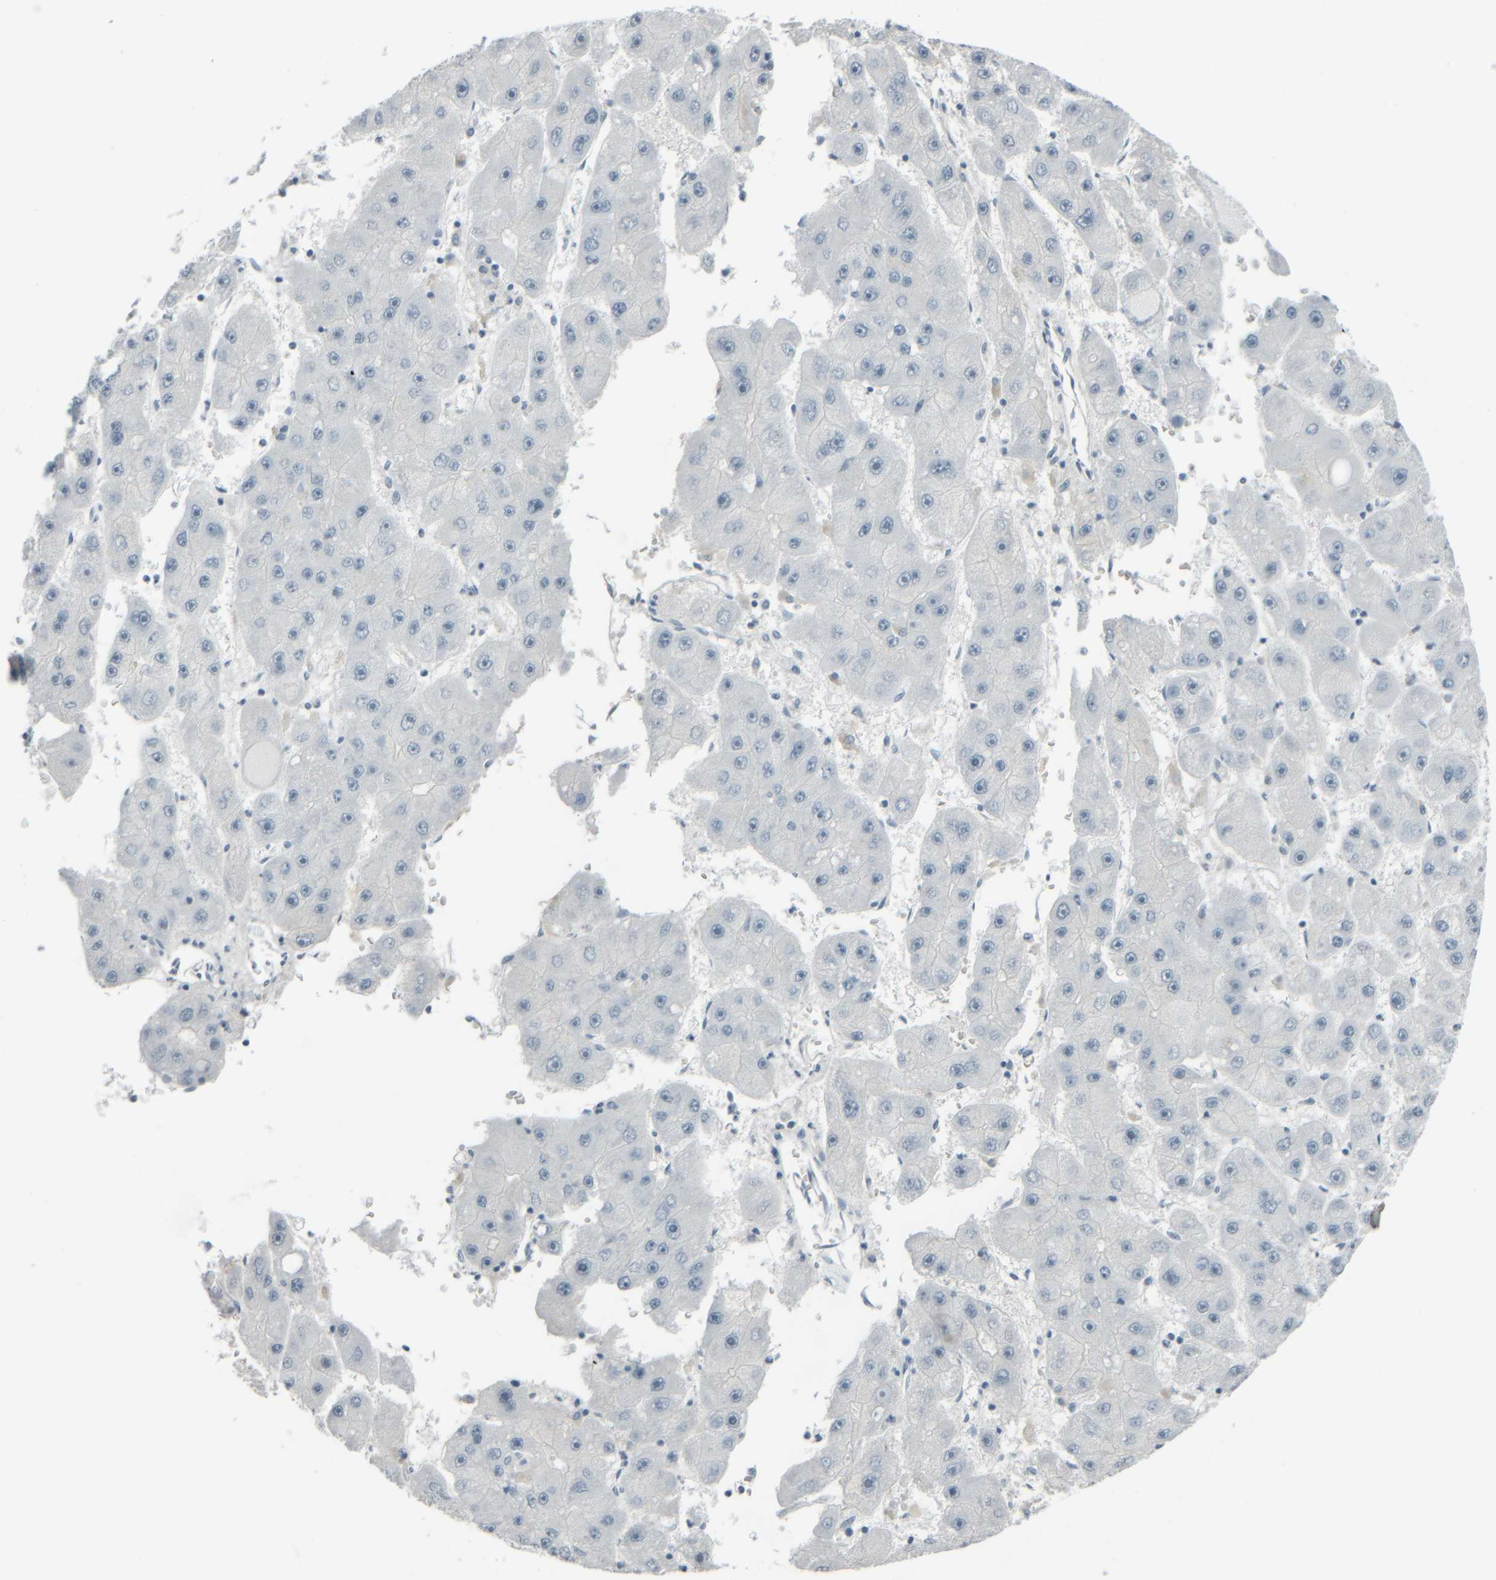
{"staining": {"intensity": "negative", "quantity": "none", "location": "none"}, "tissue": "liver cancer", "cell_type": "Tumor cells", "image_type": "cancer", "snomed": [{"axis": "morphology", "description": "Carcinoma, Hepatocellular, NOS"}, {"axis": "topography", "description": "Liver"}], "caption": "The image displays no staining of tumor cells in hepatocellular carcinoma (liver).", "gene": "TPSAB1", "patient": {"sex": "female", "age": 61}}